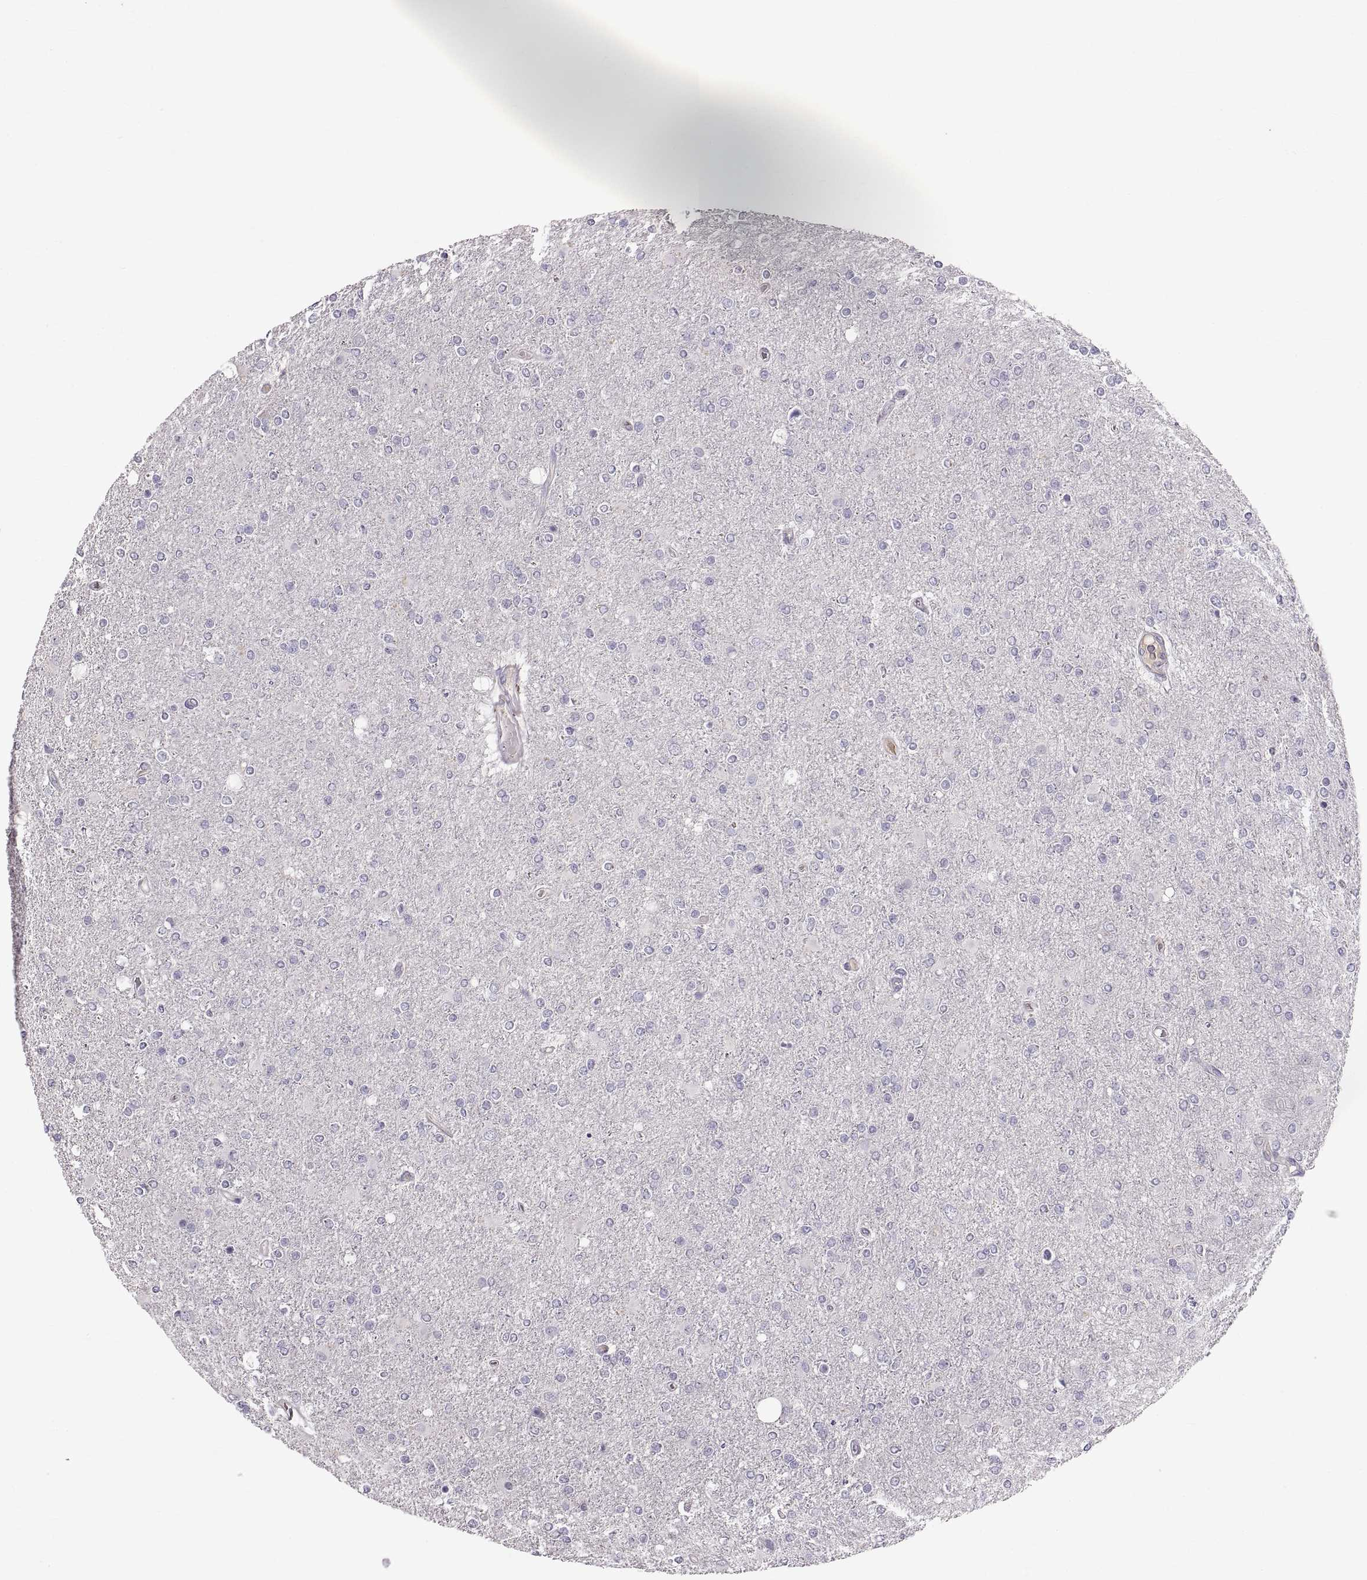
{"staining": {"intensity": "negative", "quantity": "none", "location": "none"}, "tissue": "glioma", "cell_type": "Tumor cells", "image_type": "cancer", "snomed": [{"axis": "morphology", "description": "Glioma, malignant, High grade"}, {"axis": "topography", "description": "Cerebral cortex"}], "caption": "There is no significant staining in tumor cells of glioma.", "gene": "WFDC8", "patient": {"sex": "male", "age": 70}}